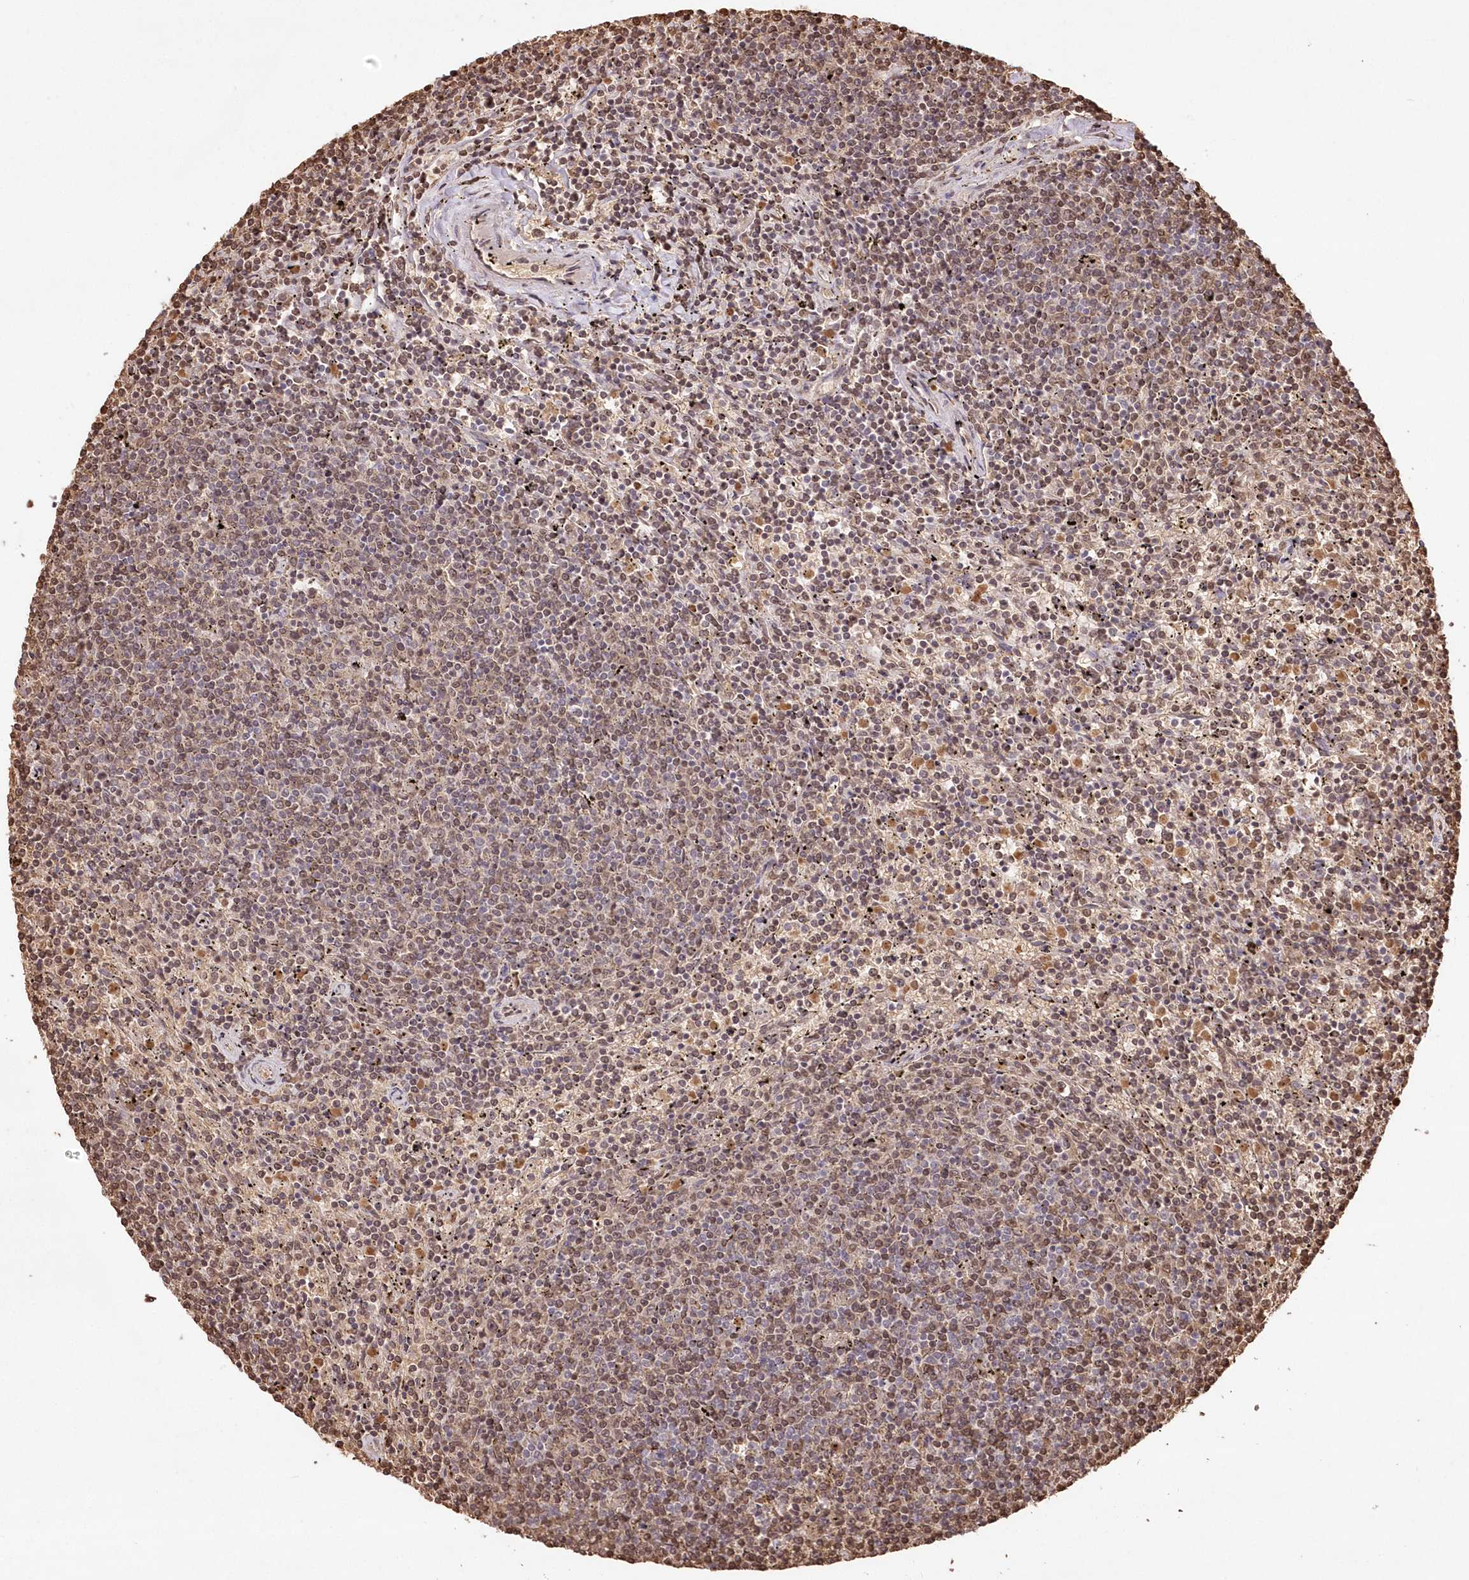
{"staining": {"intensity": "moderate", "quantity": "25%-75%", "location": "nuclear"}, "tissue": "lymphoma", "cell_type": "Tumor cells", "image_type": "cancer", "snomed": [{"axis": "morphology", "description": "Malignant lymphoma, non-Hodgkin's type, Low grade"}, {"axis": "topography", "description": "Spleen"}], "caption": "There is medium levels of moderate nuclear expression in tumor cells of lymphoma, as demonstrated by immunohistochemical staining (brown color).", "gene": "RBM27", "patient": {"sex": "female", "age": 50}}